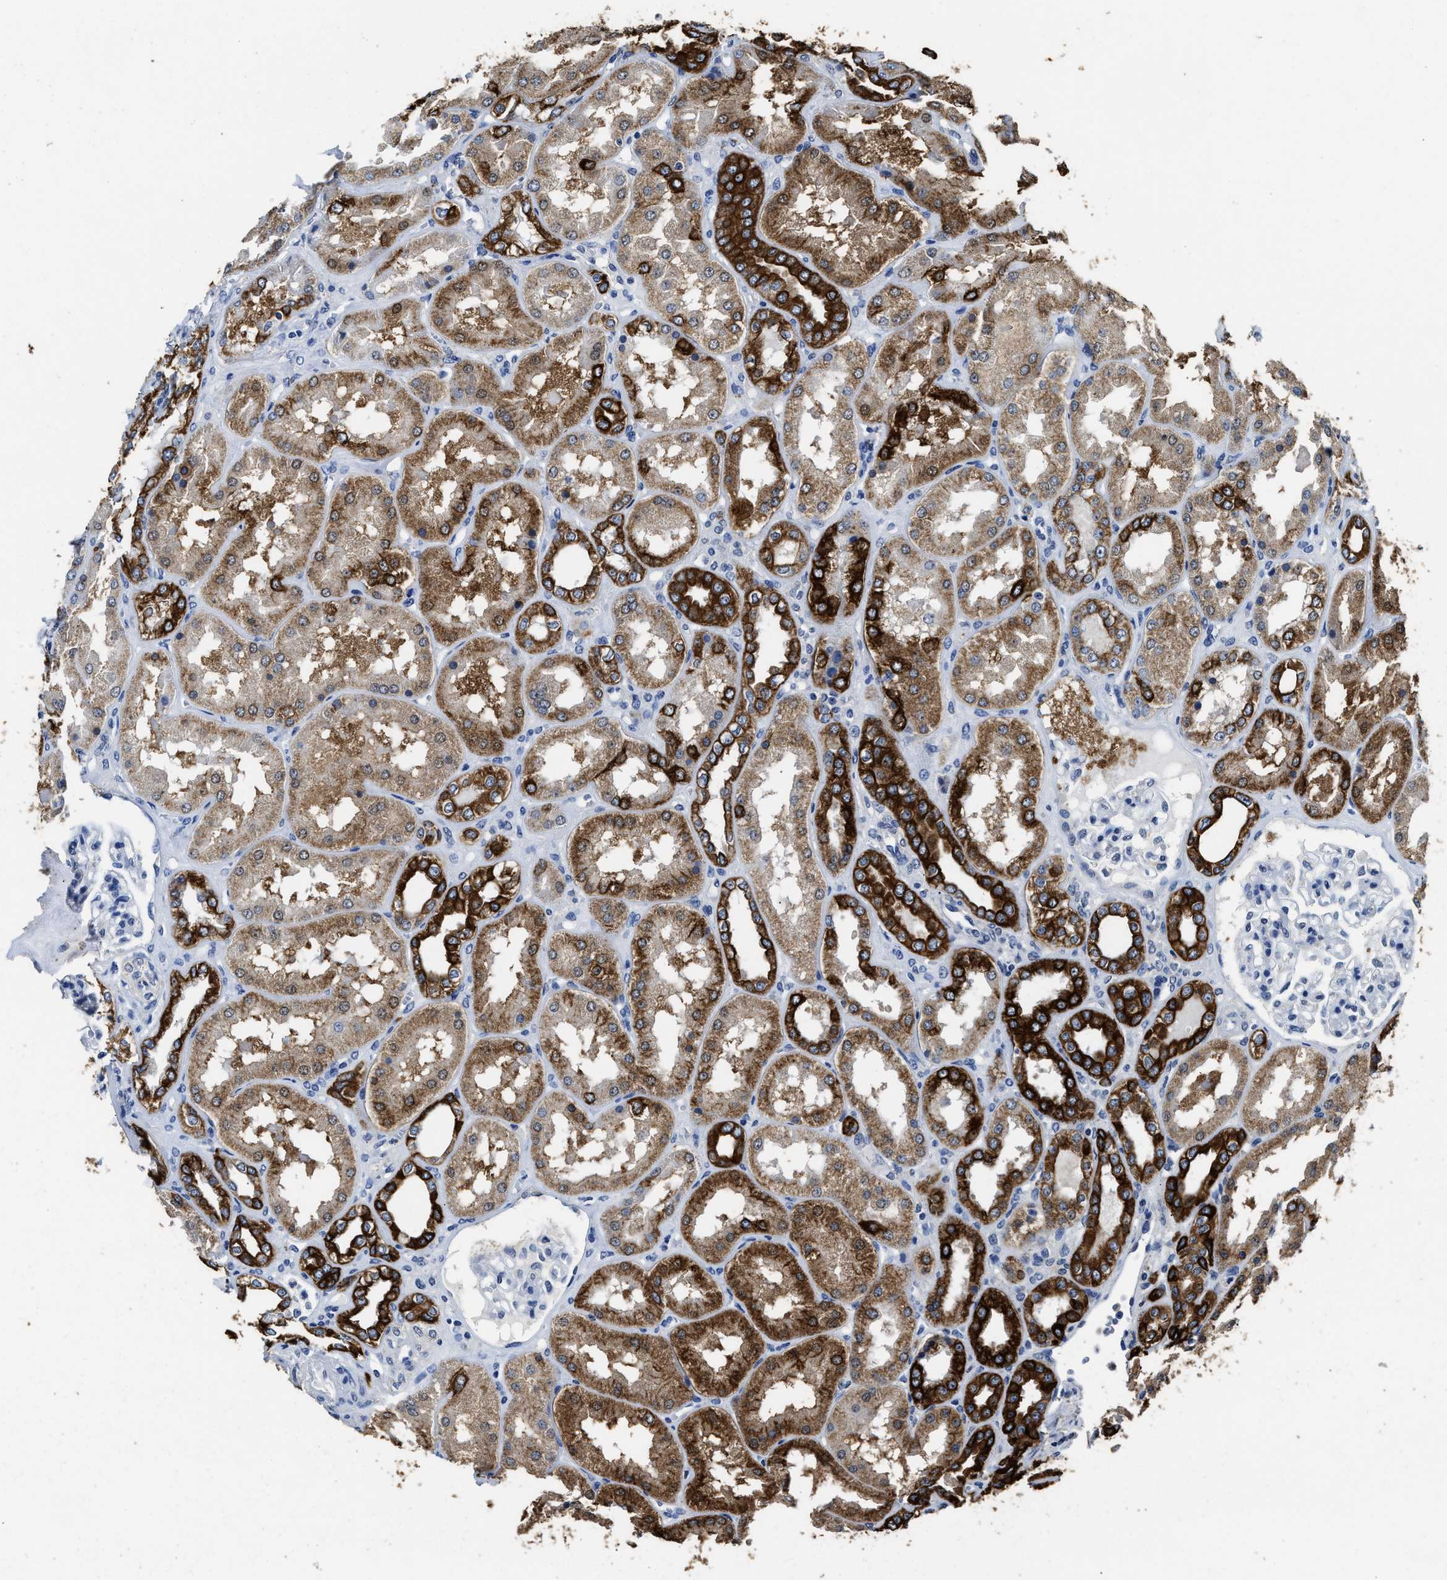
{"staining": {"intensity": "negative", "quantity": "none", "location": "none"}, "tissue": "kidney", "cell_type": "Cells in glomeruli", "image_type": "normal", "snomed": [{"axis": "morphology", "description": "Normal tissue, NOS"}, {"axis": "topography", "description": "Kidney"}], "caption": "Kidney stained for a protein using immunohistochemistry (IHC) exhibits no expression cells in glomeruli.", "gene": "CTNNA1", "patient": {"sex": "female", "age": 56}}